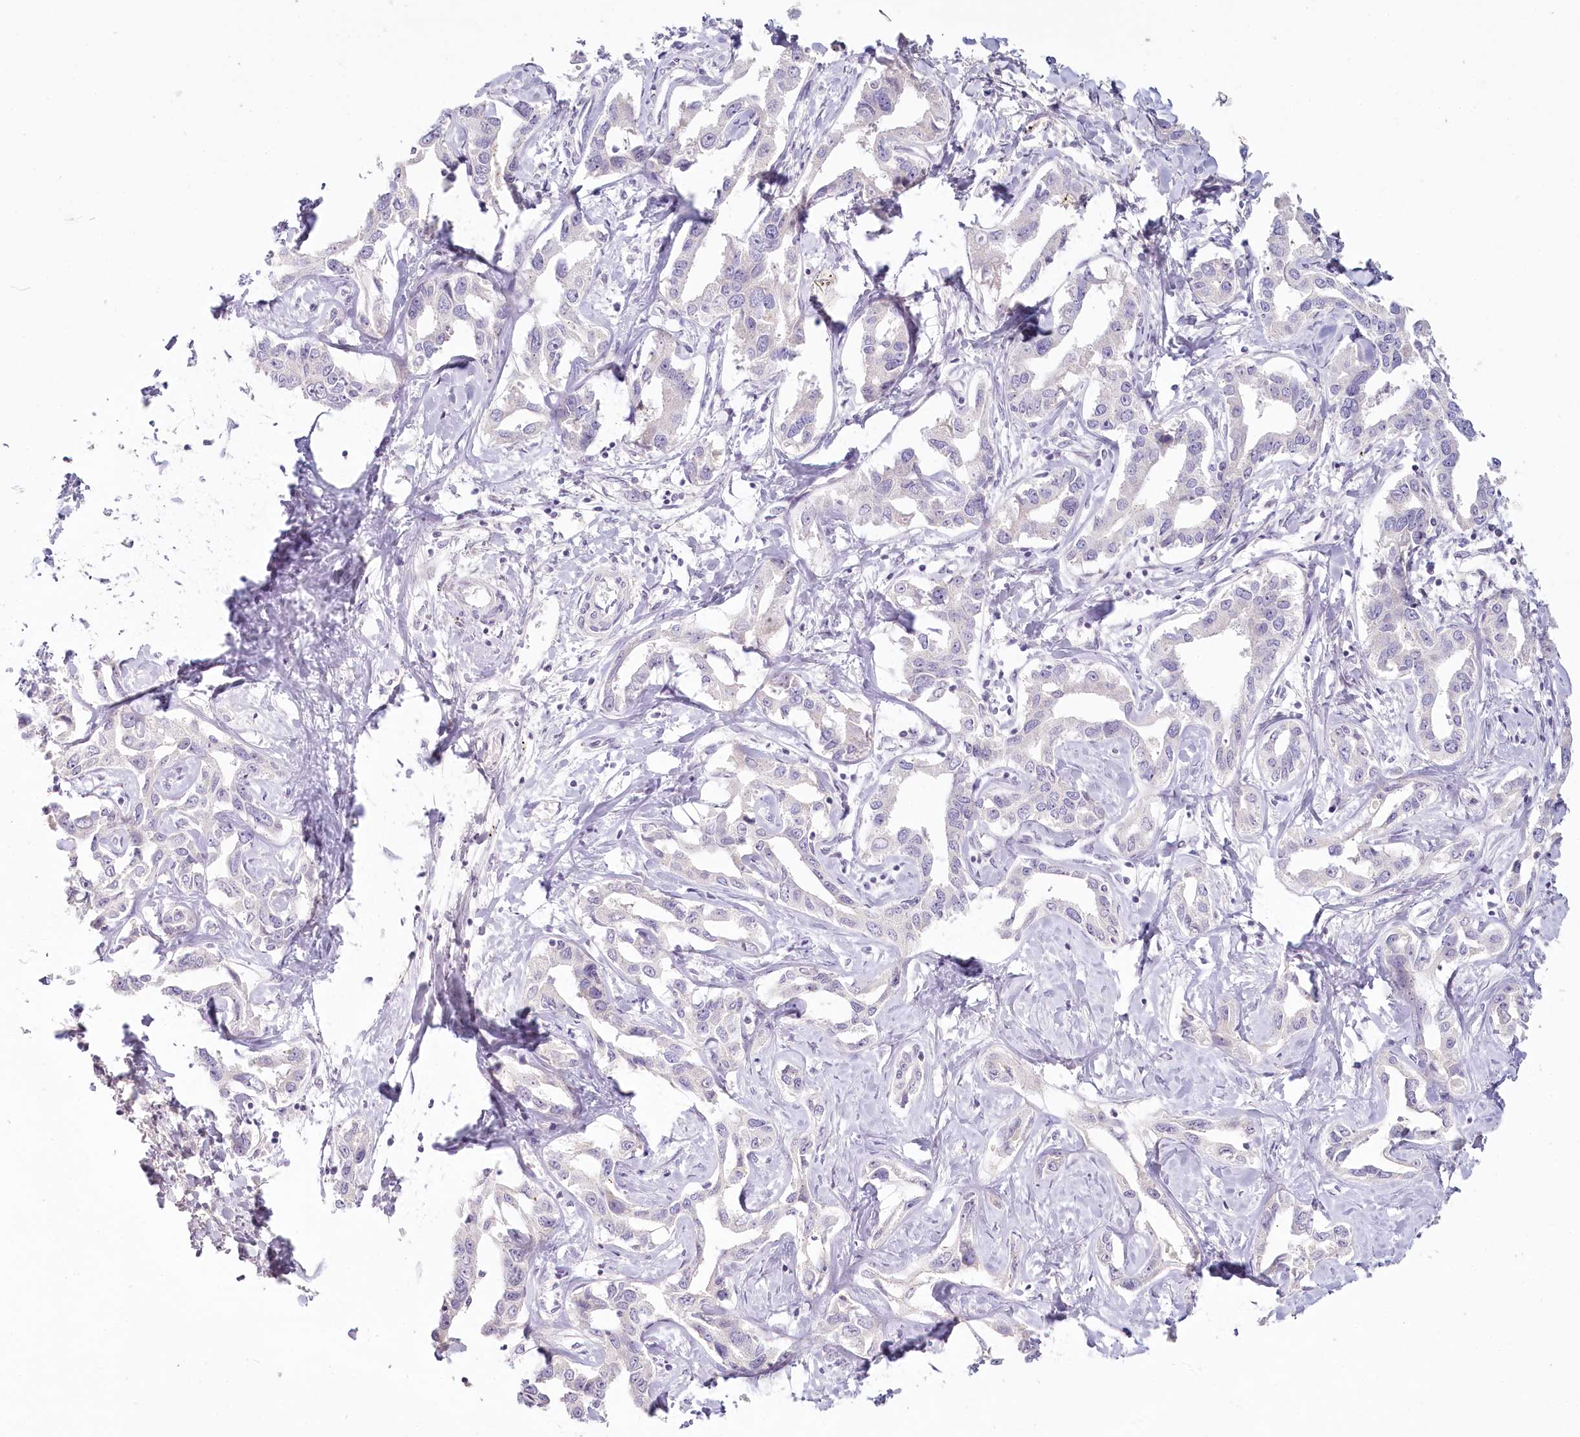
{"staining": {"intensity": "negative", "quantity": "none", "location": "none"}, "tissue": "liver cancer", "cell_type": "Tumor cells", "image_type": "cancer", "snomed": [{"axis": "morphology", "description": "Cholangiocarcinoma"}, {"axis": "topography", "description": "Liver"}], "caption": "This is an immunohistochemistry (IHC) micrograph of liver cancer (cholangiocarcinoma). There is no positivity in tumor cells.", "gene": "USP11", "patient": {"sex": "male", "age": 59}}